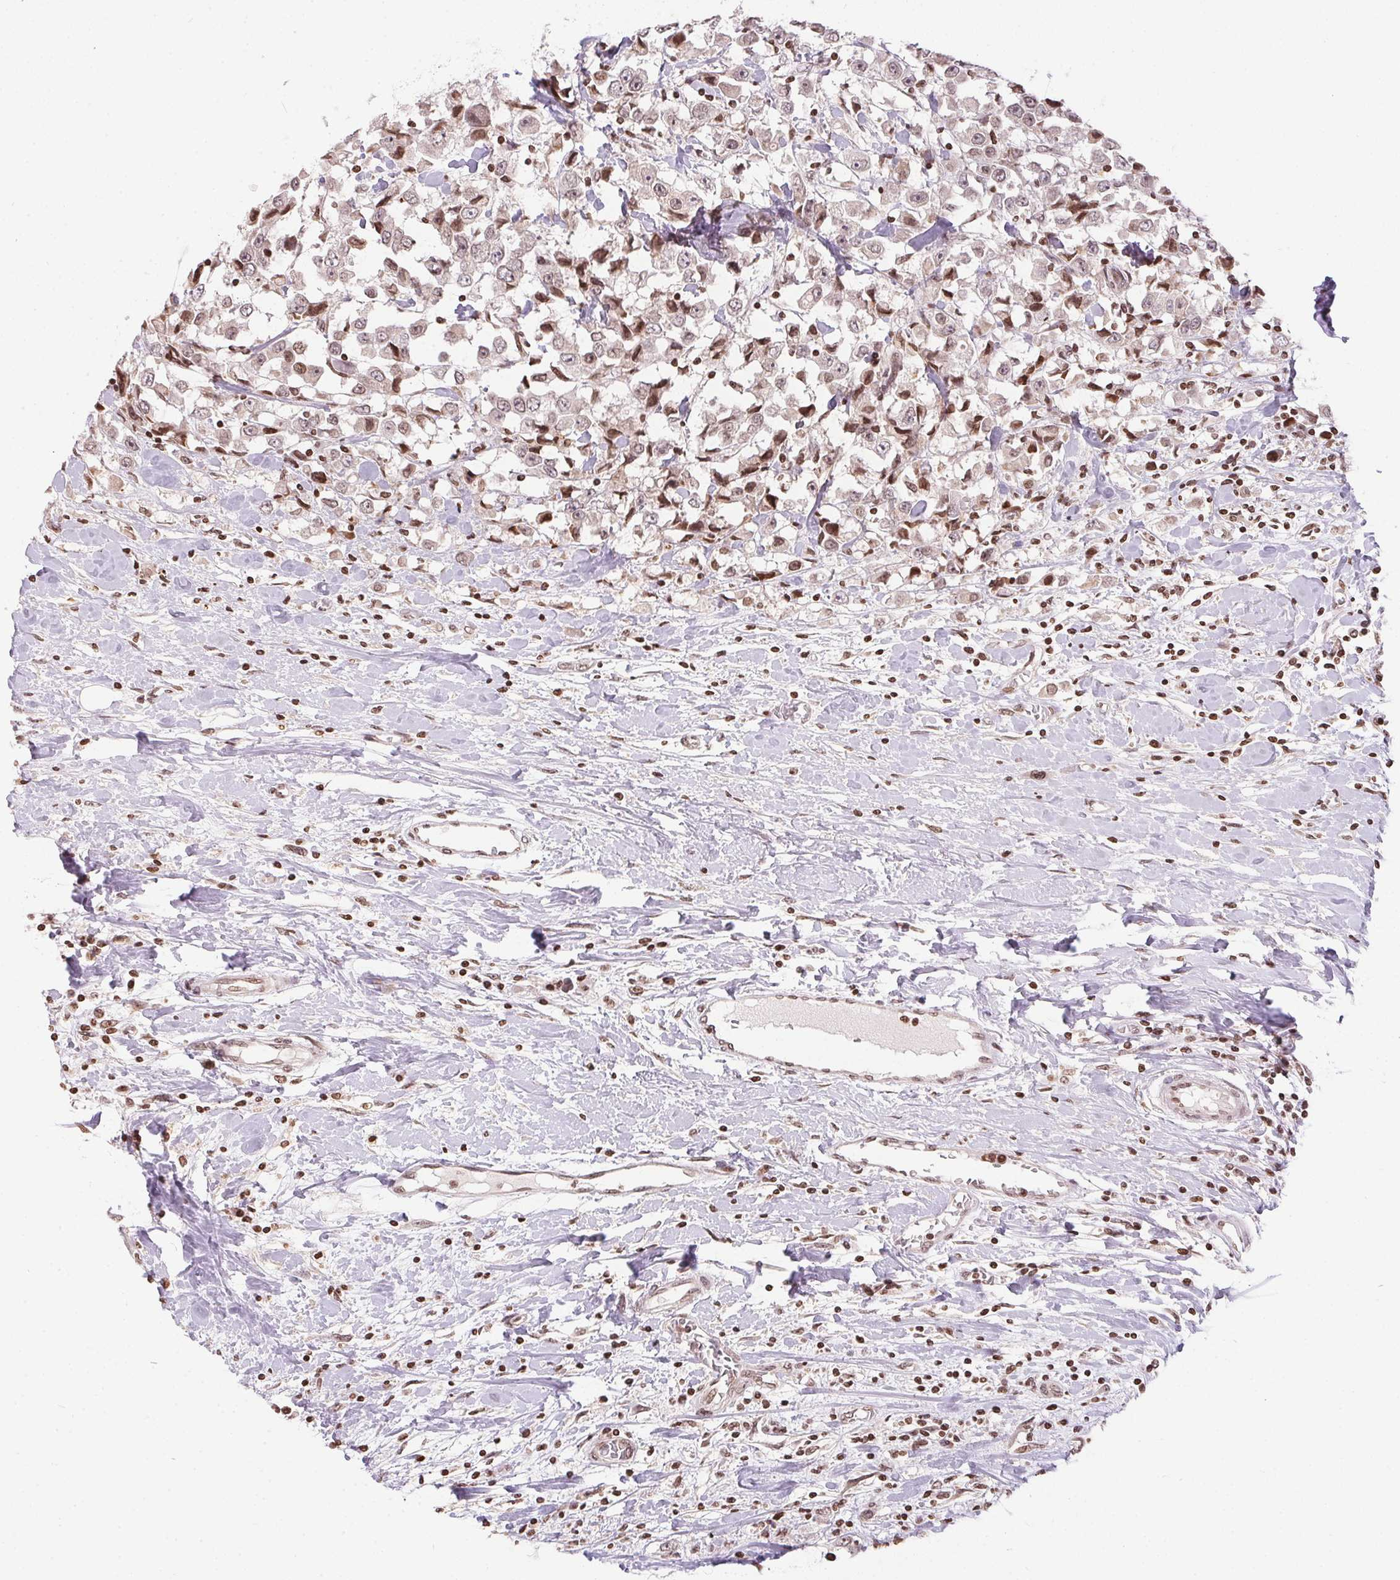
{"staining": {"intensity": "moderate", "quantity": "25%-75%", "location": "nuclear"}, "tissue": "breast cancer", "cell_type": "Tumor cells", "image_type": "cancer", "snomed": [{"axis": "morphology", "description": "Duct carcinoma"}, {"axis": "topography", "description": "Breast"}], "caption": "Infiltrating ductal carcinoma (breast) was stained to show a protein in brown. There is medium levels of moderate nuclear staining in approximately 25%-75% of tumor cells.", "gene": "RNF181", "patient": {"sex": "female", "age": 61}}